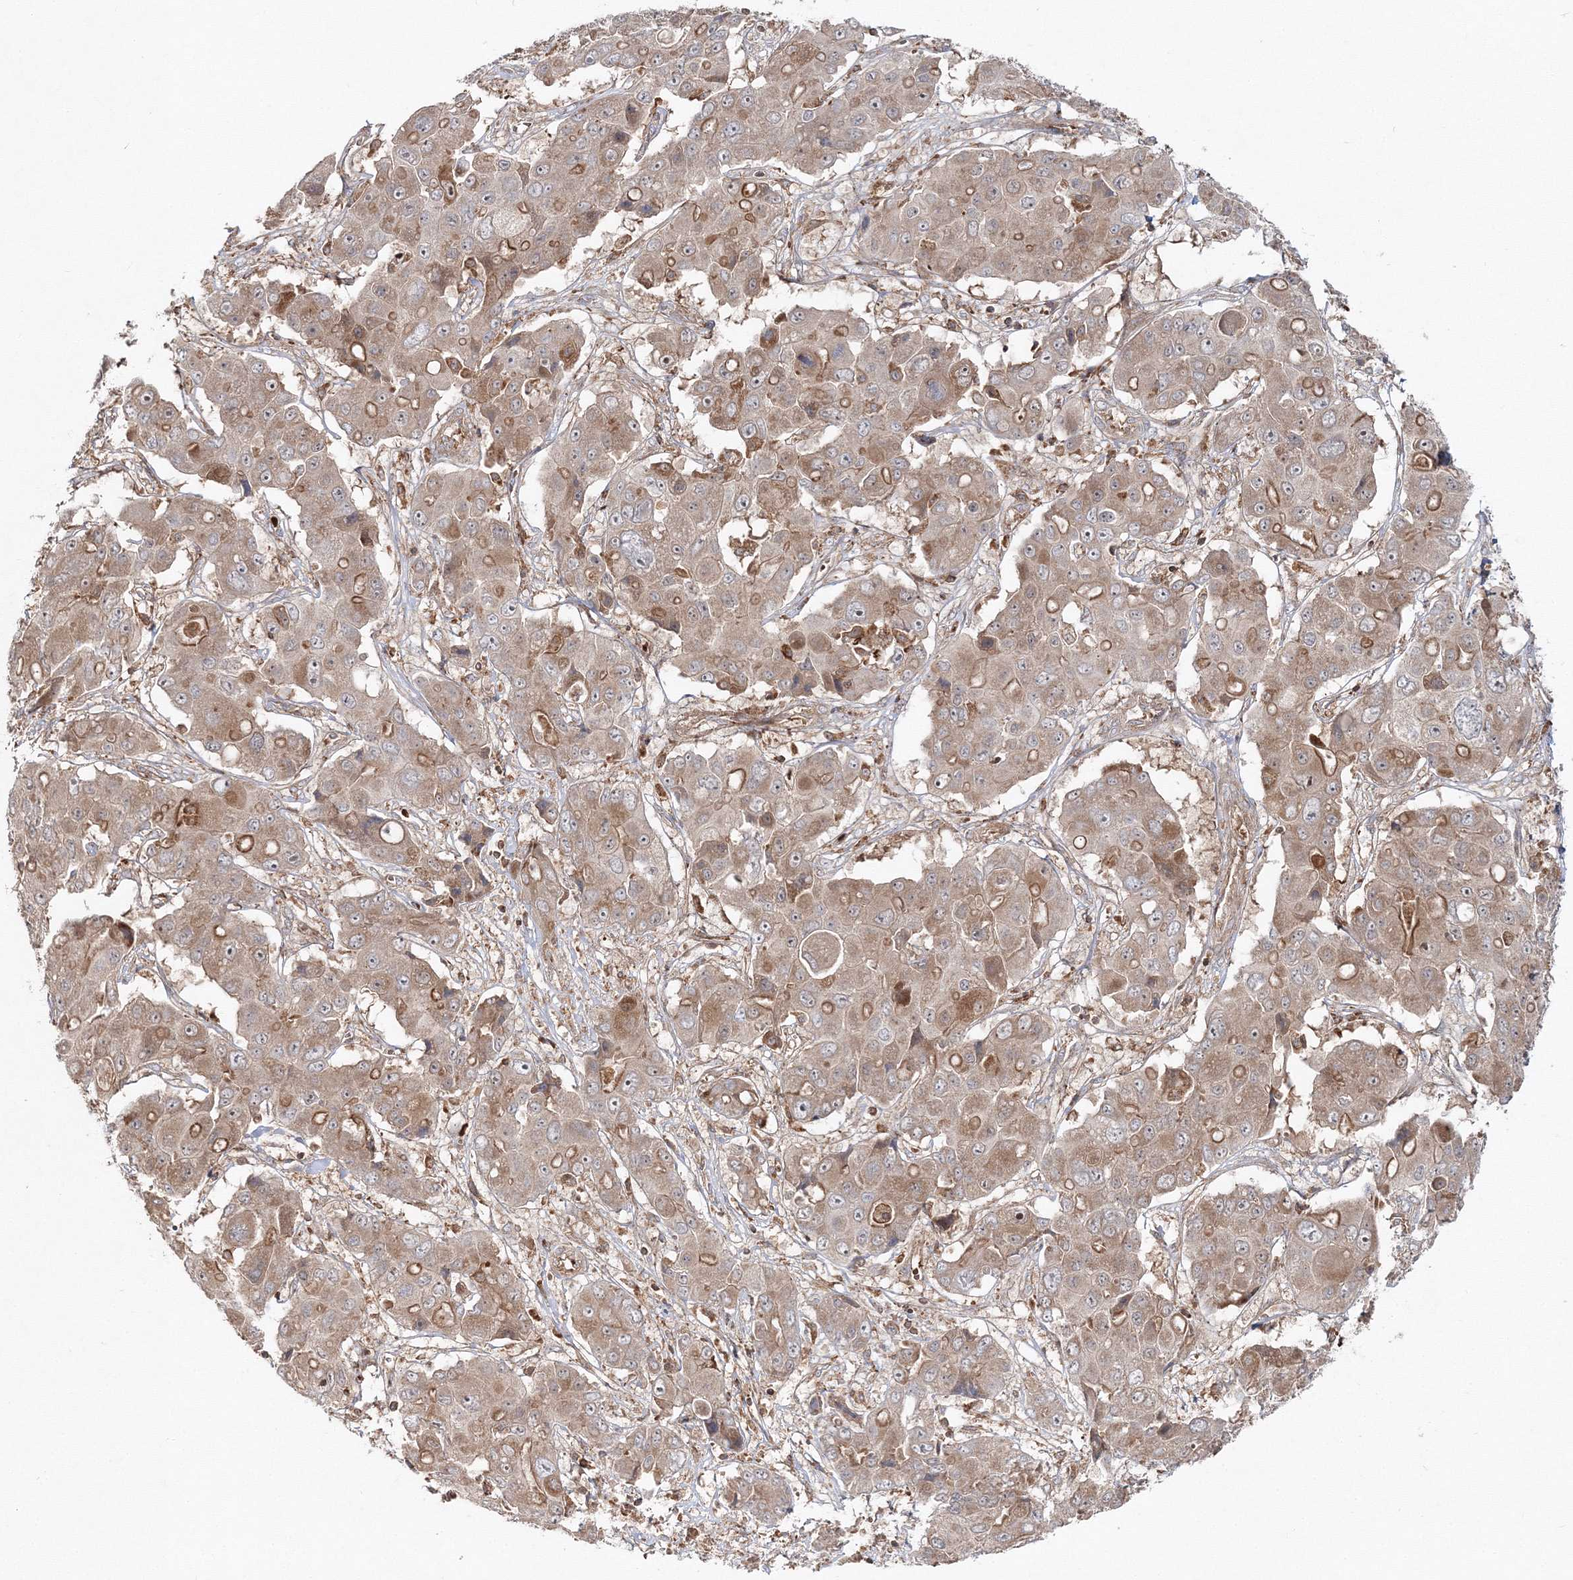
{"staining": {"intensity": "moderate", "quantity": ">75%", "location": "cytoplasmic/membranous"}, "tissue": "liver cancer", "cell_type": "Tumor cells", "image_type": "cancer", "snomed": [{"axis": "morphology", "description": "Cholangiocarcinoma"}, {"axis": "topography", "description": "Liver"}], "caption": "DAB immunohistochemical staining of human liver cancer (cholangiocarcinoma) shows moderate cytoplasmic/membranous protein positivity in approximately >75% of tumor cells.", "gene": "PCBD2", "patient": {"sex": "male", "age": 67}}